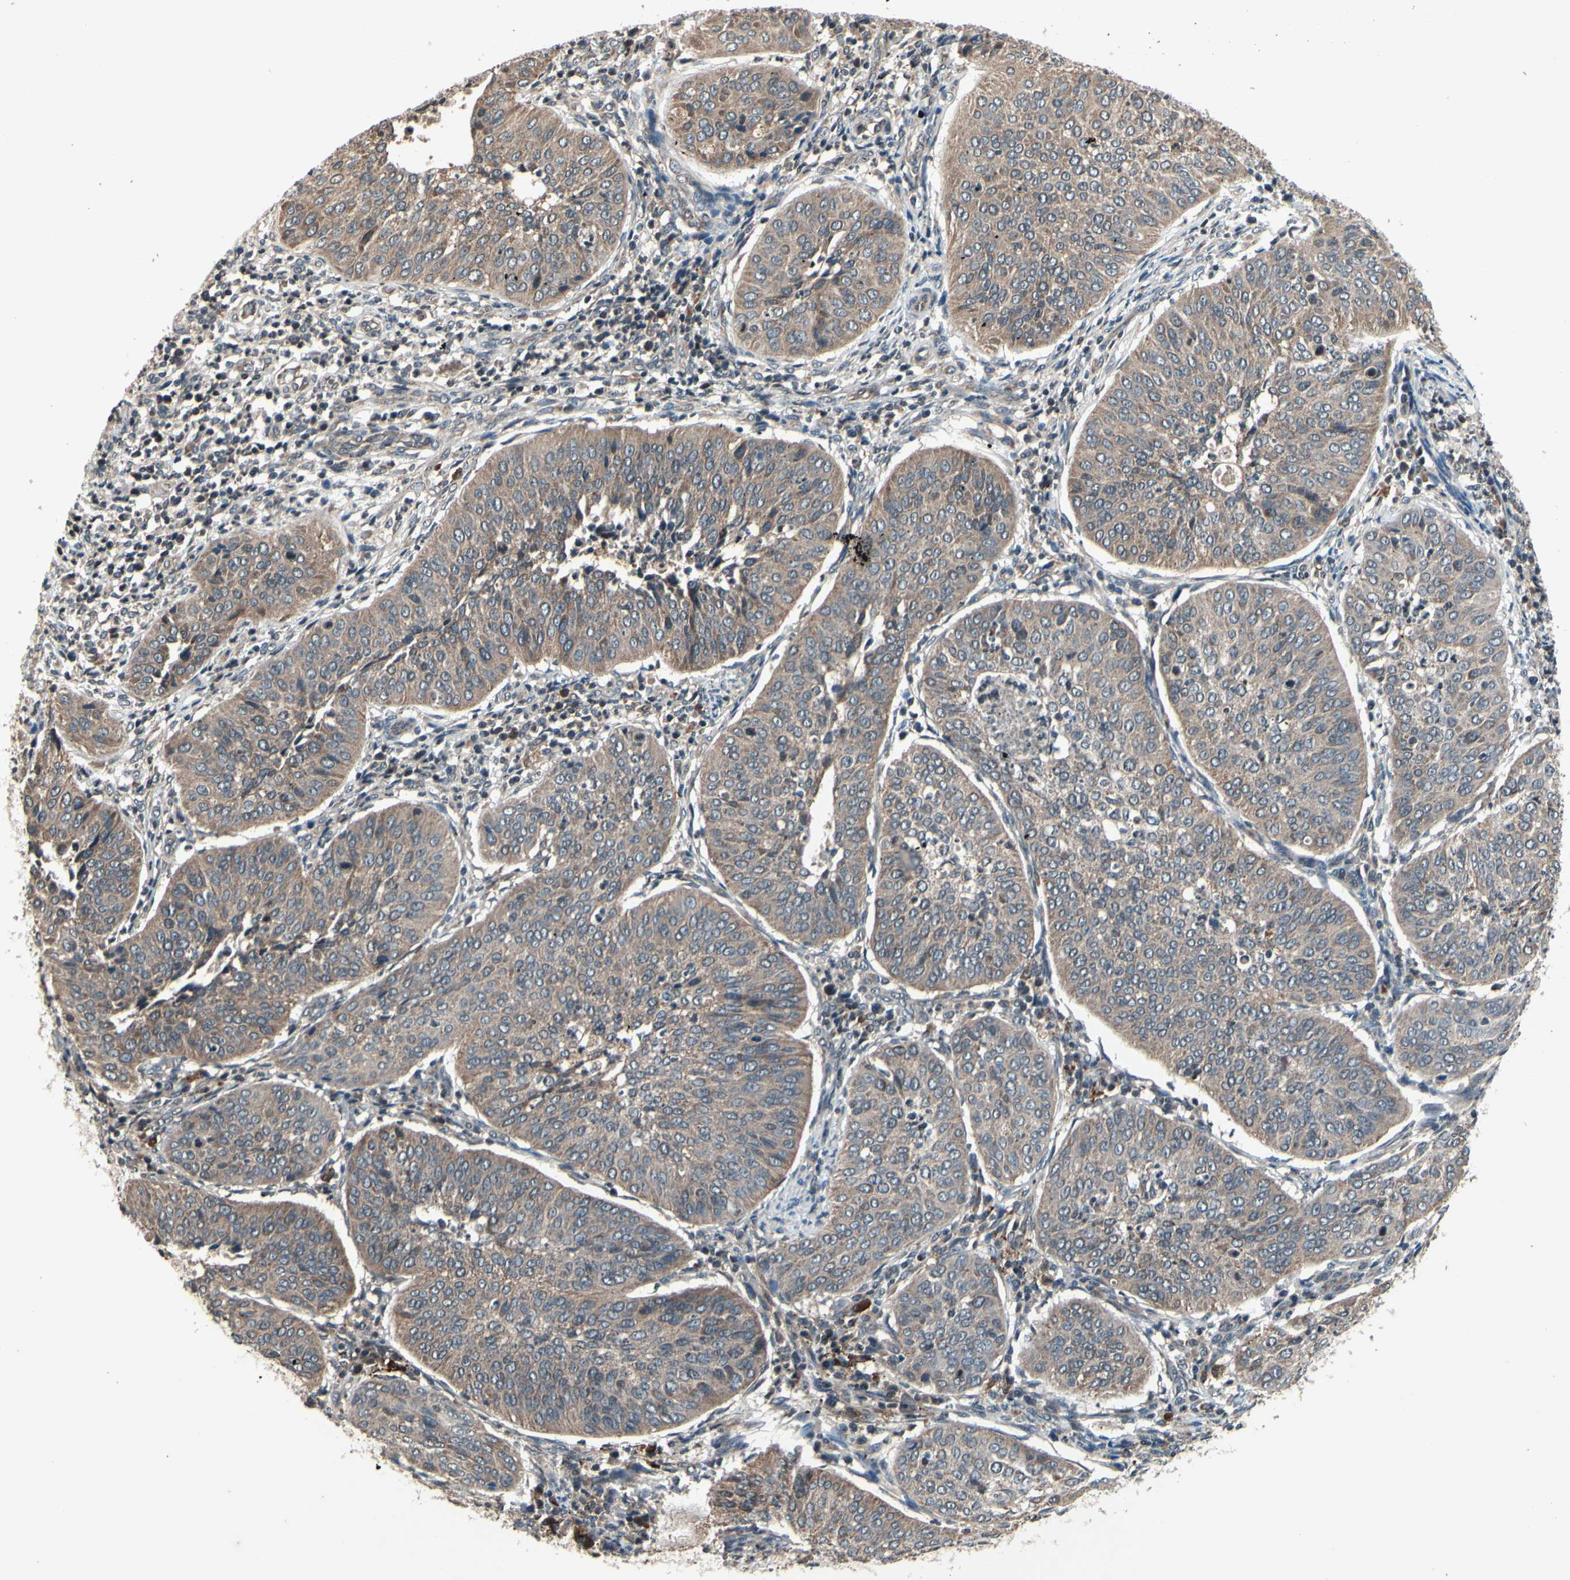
{"staining": {"intensity": "moderate", "quantity": ">75%", "location": "cytoplasmic/membranous"}, "tissue": "cervical cancer", "cell_type": "Tumor cells", "image_type": "cancer", "snomed": [{"axis": "morphology", "description": "Normal tissue, NOS"}, {"axis": "morphology", "description": "Squamous cell carcinoma, NOS"}, {"axis": "topography", "description": "Cervix"}], "caption": "Immunohistochemical staining of human cervical cancer exhibits medium levels of moderate cytoplasmic/membranous protein positivity in about >75% of tumor cells. The staining was performed using DAB (3,3'-diaminobenzidine) to visualize the protein expression in brown, while the nuclei were stained in blue with hematoxylin (Magnification: 20x).", "gene": "MBTPS2", "patient": {"sex": "female", "age": 39}}